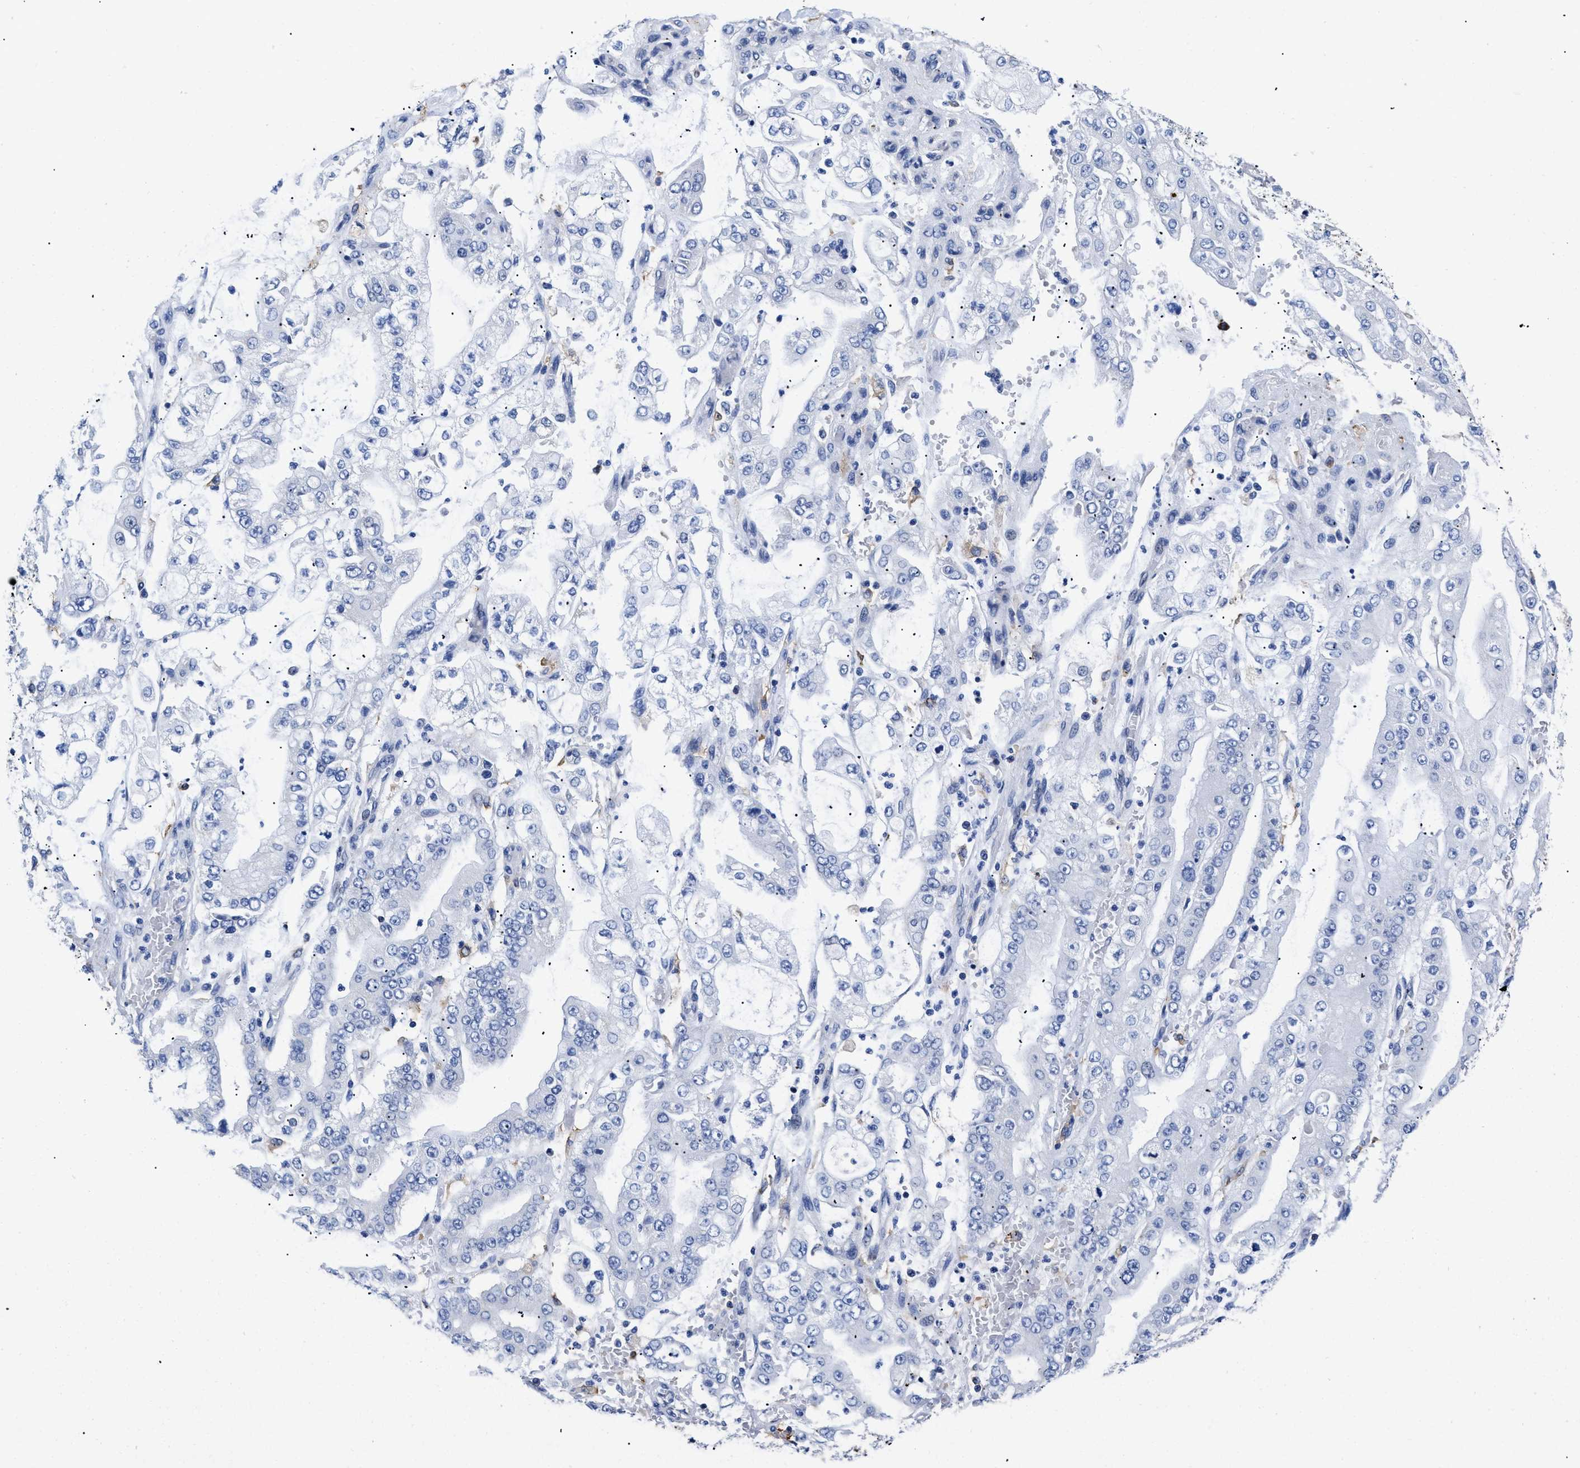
{"staining": {"intensity": "negative", "quantity": "none", "location": "none"}, "tissue": "stomach cancer", "cell_type": "Tumor cells", "image_type": "cancer", "snomed": [{"axis": "morphology", "description": "Adenocarcinoma, NOS"}, {"axis": "topography", "description": "Stomach"}], "caption": "High power microscopy micrograph of an immunohistochemistry micrograph of stomach adenocarcinoma, revealing no significant positivity in tumor cells.", "gene": "HLA-DPA1", "patient": {"sex": "male", "age": 76}}